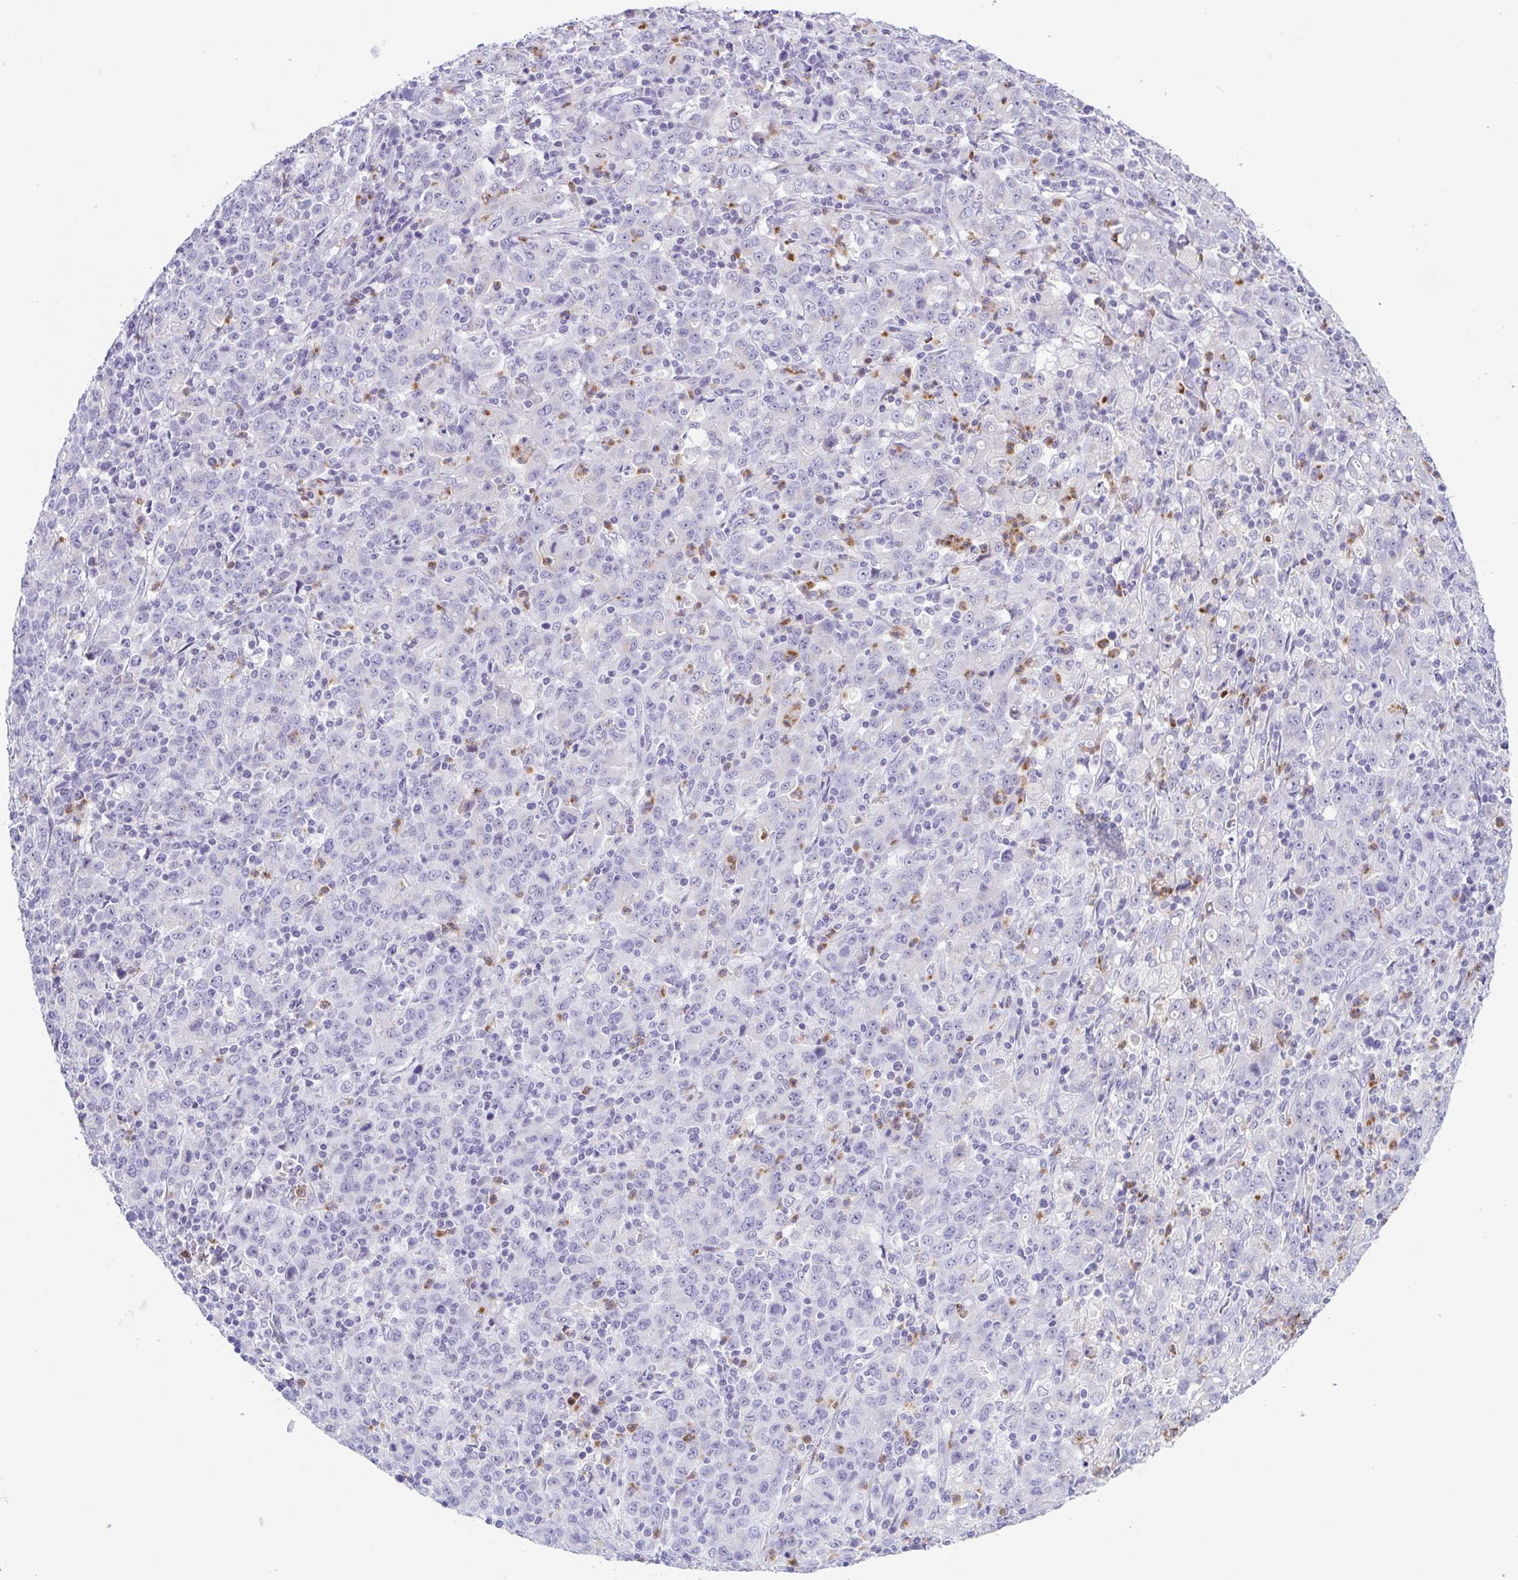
{"staining": {"intensity": "negative", "quantity": "none", "location": "none"}, "tissue": "stomach cancer", "cell_type": "Tumor cells", "image_type": "cancer", "snomed": [{"axis": "morphology", "description": "Adenocarcinoma, NOS"}, {"axis": "topography", "description": "Stomach, upper"}], "caption": "Protein analysis of stomach cancer (adenocarcinoma) exhibits no significant positivity in tumor cells. (Immunohistochemistry (ihc), brightfield microscopy, high magnification).", "gene": "AZU1", "patient": {"sex": "male", "age": 69}}